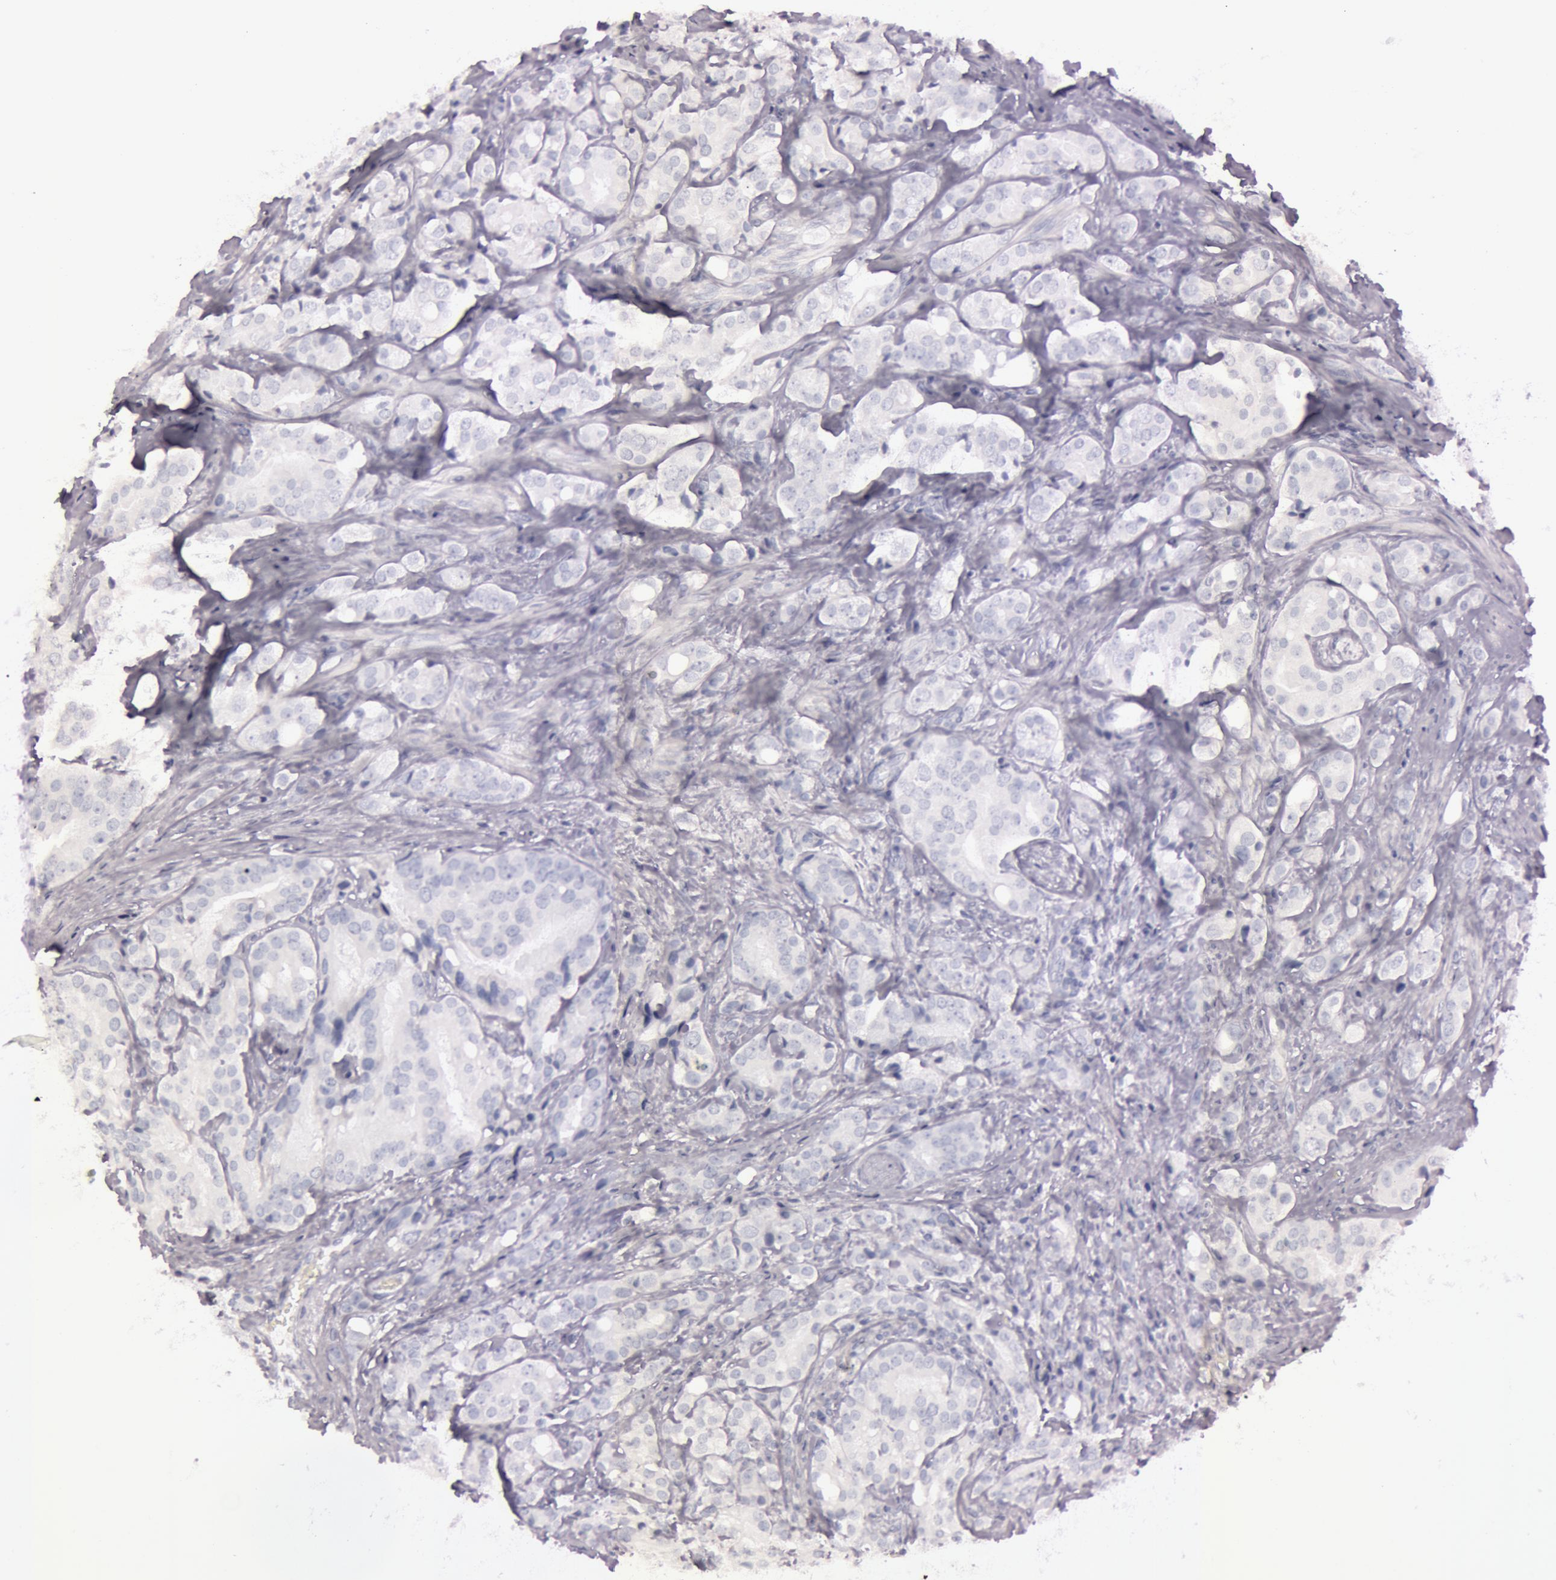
{"staining": {"intensity": "negative", "quantity": "none", "location": "none"}, "tissue": "prostate cancer", "cell_type": "Tumor cells", "image_type": "cancer", "snomed": [{"axis": "morphology", "description": "Adenocarcinoma, High grade"}, {"axis": "topography", "description": "Prostate"}], "caption": "Human prostate cancer stained for a protein using immunohistochemistry (IHC) exhibits no staining in tumor cells.", "gene": "S100A7", "patient": {"sex": "male", "age": 68}}